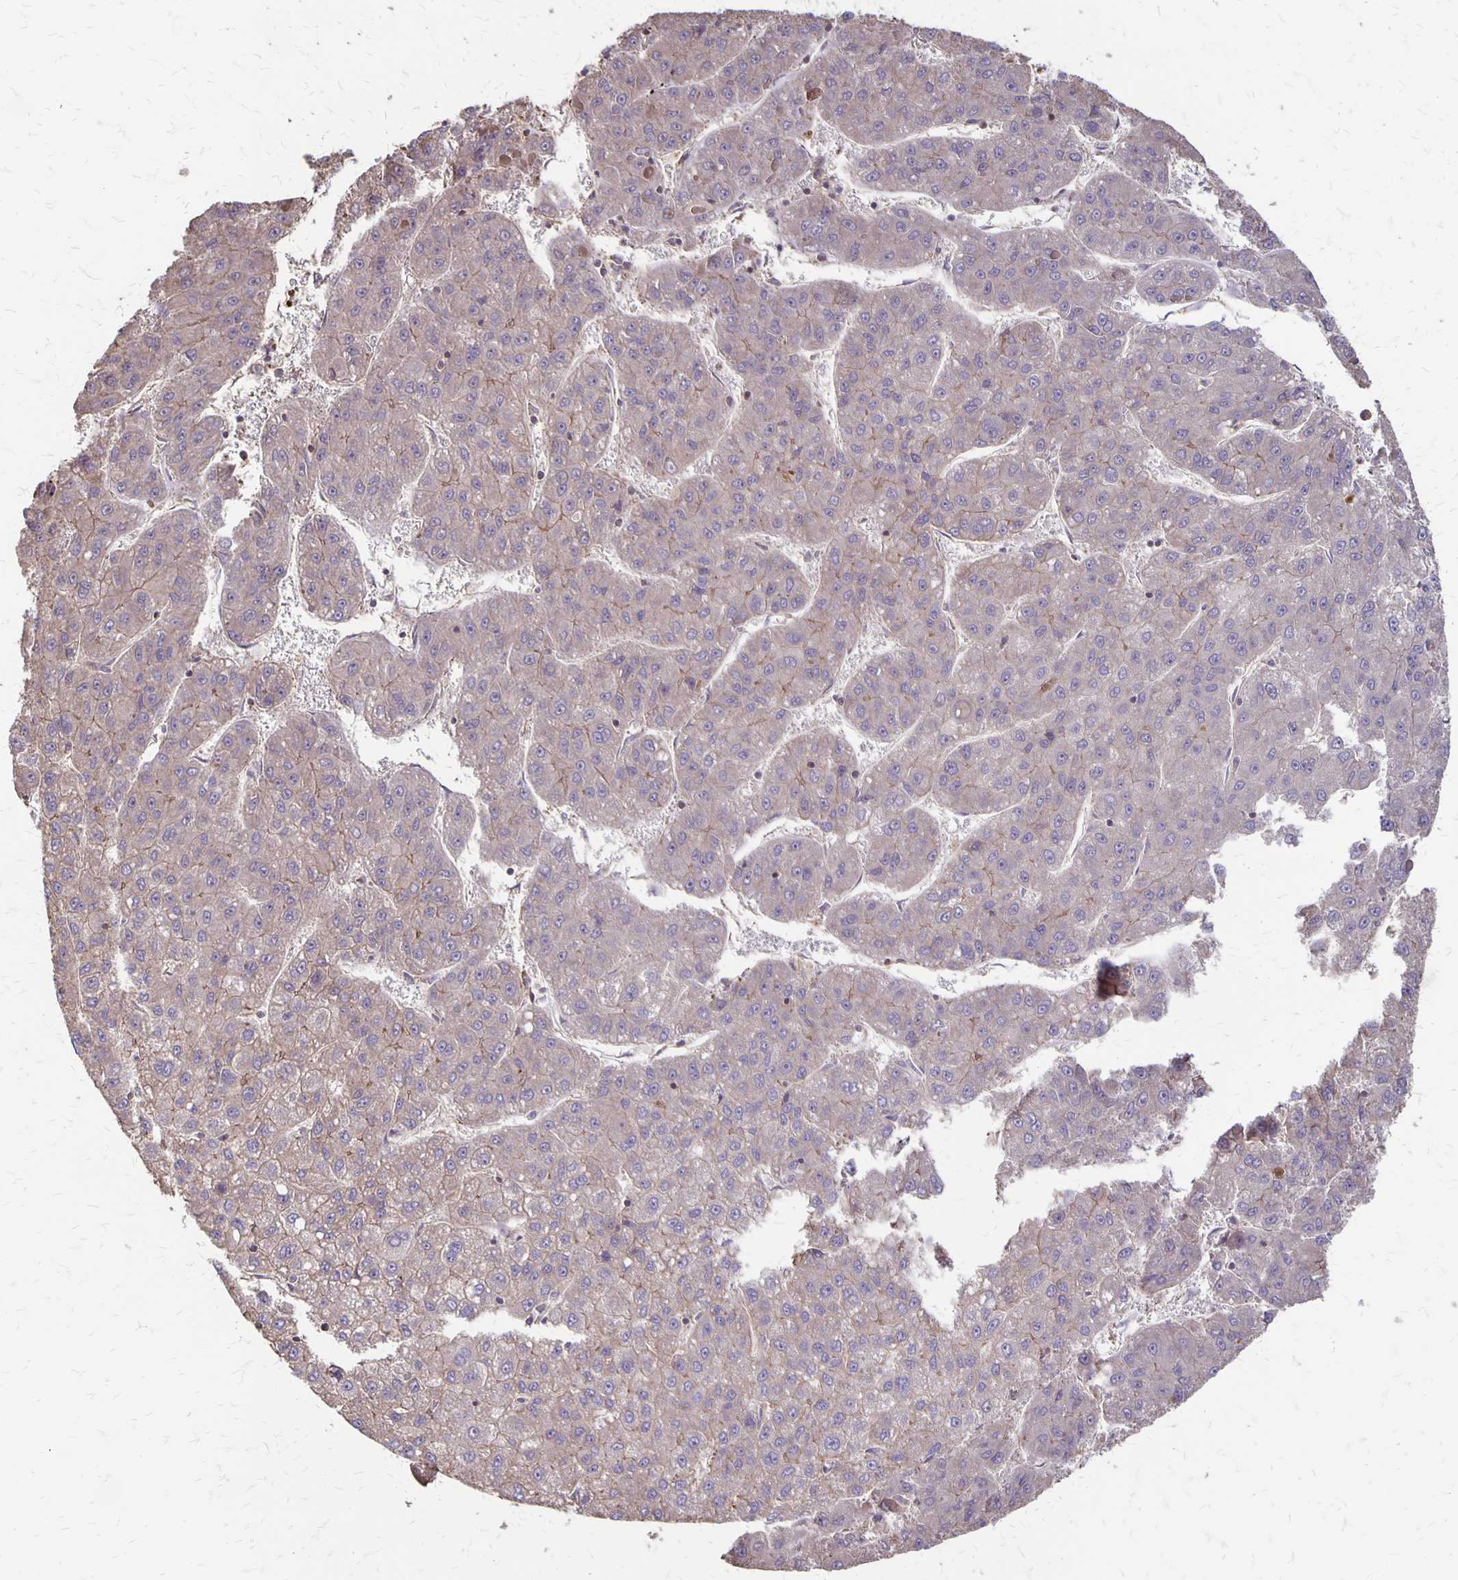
{"staining": {"intensity": "weak", "quantity": "<25%", "location": "cytoplasmic/membranous"}, "tissue": "liver cancer", "cell_type": "Tumor cells", "image_type": "cancer", "snomed": [{"axis": "morphology", "description": "Carcinoma, Hepatocellular, NOS"}, {"axis": "topography", "description": "Liver"}], "caption": "This is a image of immunohistochemistry (IHC) staining of hepatocellular carcinoma (liver), which shows no positivity in tumor cells.", "gene": "PROM2", "patient": {"sex": "female", "age": 82}}